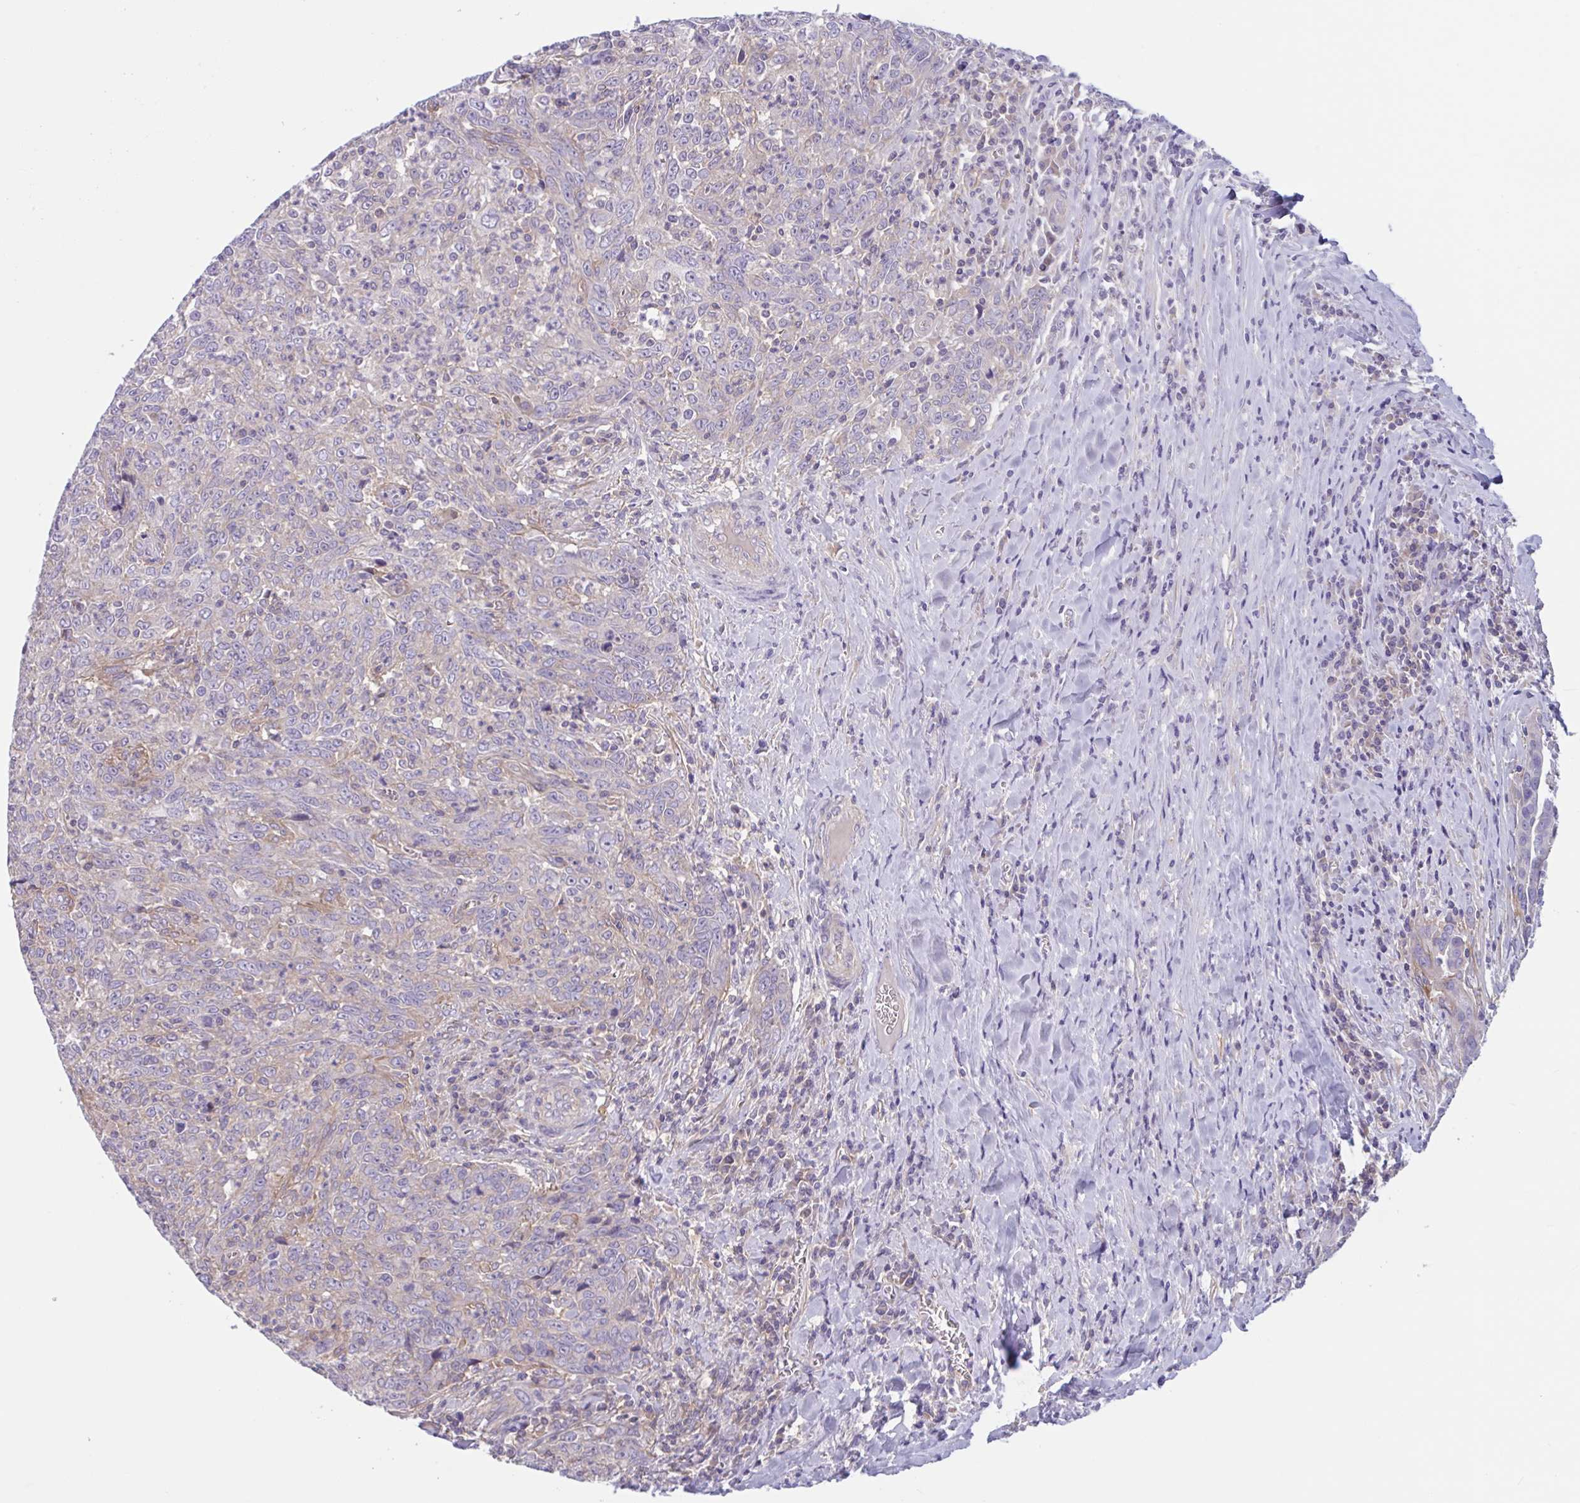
{"staining": {"intensity": "negative", "quantity": "none", "location": "none"}, "tissue": "breast cancer", "cell_type": "Tumor cells", "image_type": "cancer", "snomed": [{"axis": "morphology", "description": "Duct carcinoma"}, {"axis": "topography", "description": "Breast"}], "caption": "DAB immunohistochemical staining of infiltrating ductal carcinoma (breast) reveals no significant positivity in tumor cells.", "gene": "WNT9B", "patient": {"sex": "female", "age": 50}}